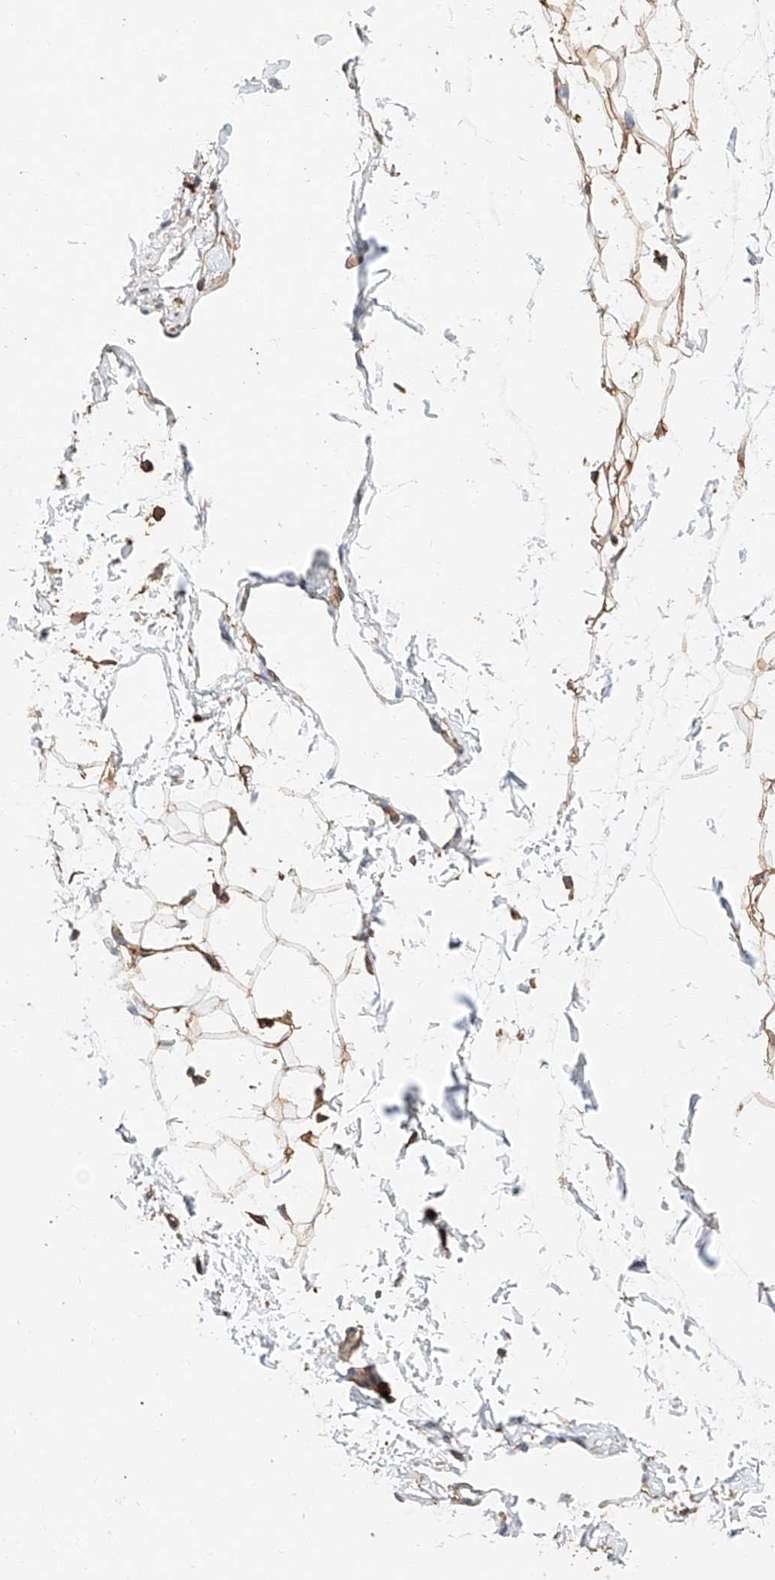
{"staining": {"intensity": "moderate", "quantity": "25%-75%", "location": "cytoplasmic/membranous"}, "tissue": "adipose tissue", "cell_type": "Adipocytes", "image_type": "normal", "snomed": [{"axis": "morphology", "description": "Normal tissue, NOS"}, {"axis": "topography", "description": "Breast"}], "caption": "A high-resolution micrograph shows immunohistochemistry staining of unremarkable adipose tissue, which demonstrates moderate cytoplasmic/membranous expression in approximately 25%-75% of adipocytes. The staining was performed using DAB (3,3'-diaminobenzidine), with brown indicating positive protein expression. Nuclei are stained blue with hematoxylin.", "gene": "WFS1", "patient": {"sex": "female", "age": 23}}